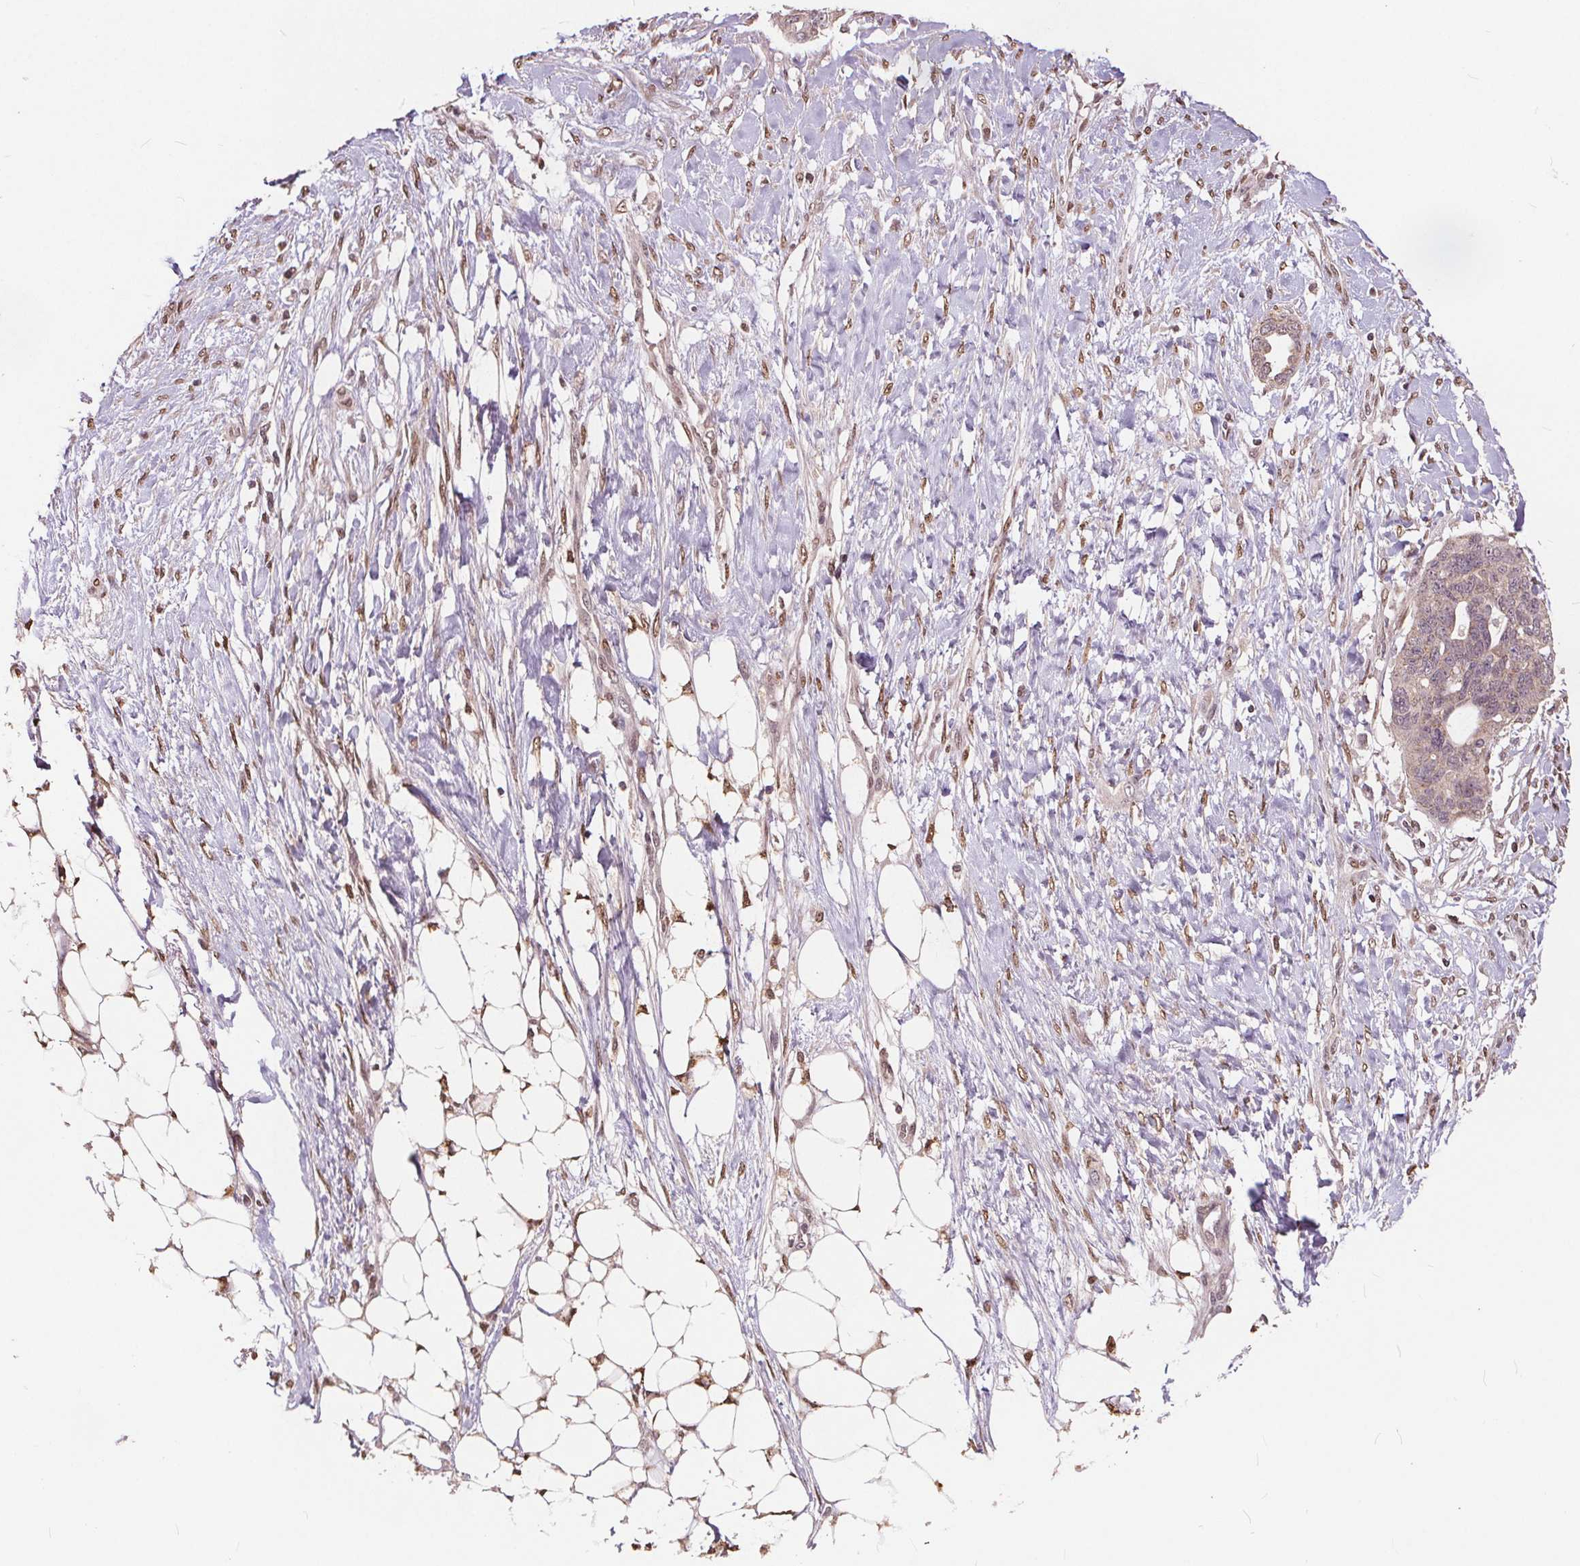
{"staining": {"intensity": "weak", "quantity": ">75%", "location": "cytoplasmic/membranous,nuclear"}, "tissue": "ovarian cancer", "cell_type": "Tumor cells", "image_type": "cancer", "snomed": [{"axis": "morphology", "description": "Cystadenocarcinoma, serous, NOS"}, {"axis": "topography", "description": "Ovary"}], "caption": "Immunohistochemical staining of human ovarian cancer (serous cystadenocarcinoma) demonstrates low levels of weak cytoplasmic/membranous and nuclear staining in about >75% of tumor cells.", "gene": "HIF1AN", "patient": {"sex": "female", "age": 69}}